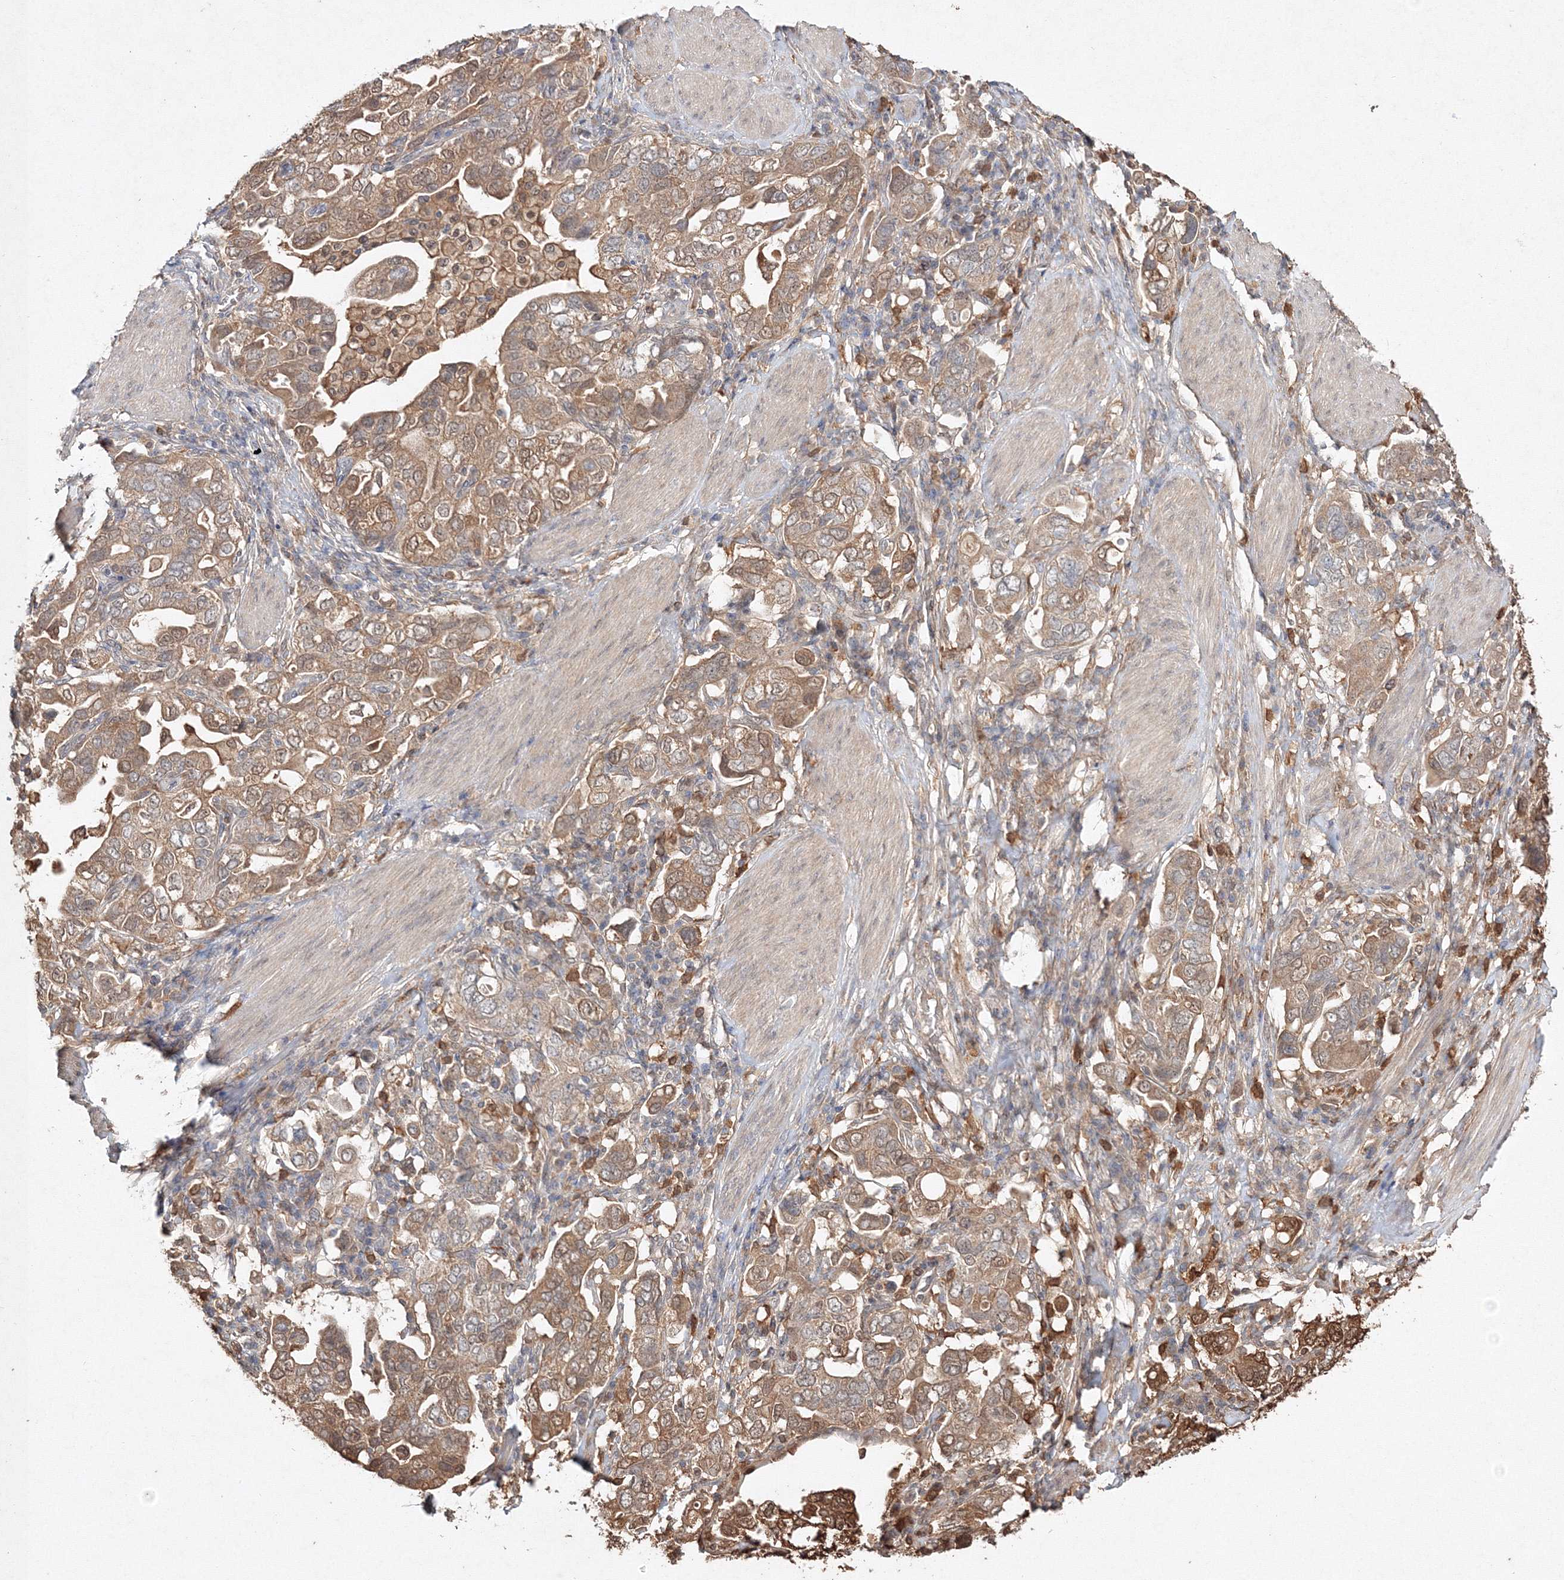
{"staining": {"intensity": "moderate", "quantity": ">75%", "location": "cytoplasmic/membranous,nuclear"}, "tissue": "stomach cancer", "cell_type": "Tumor cells", "image_type": "cancer", "snomed": [{"axis": "morphology", "description": "Adenocarcinoma, NOS"}, {"axis": "topography", "description": "Stomach, upper"}], "caption": "Stomach cancer stained with DAB (3,3'-diaminobenzidine) immunohistochemistry (IHC) reveals medium levels of moderate cytoplasmic/membranous and nuclear positivity in approximately >75% of tumor cells. The staining was performed using DAB, with brown indicating positive protein expression. Nuclei are stained blue with hematoxylin.", "gene": "S100A11", "patient": {"sex": "male", "age": 62}}